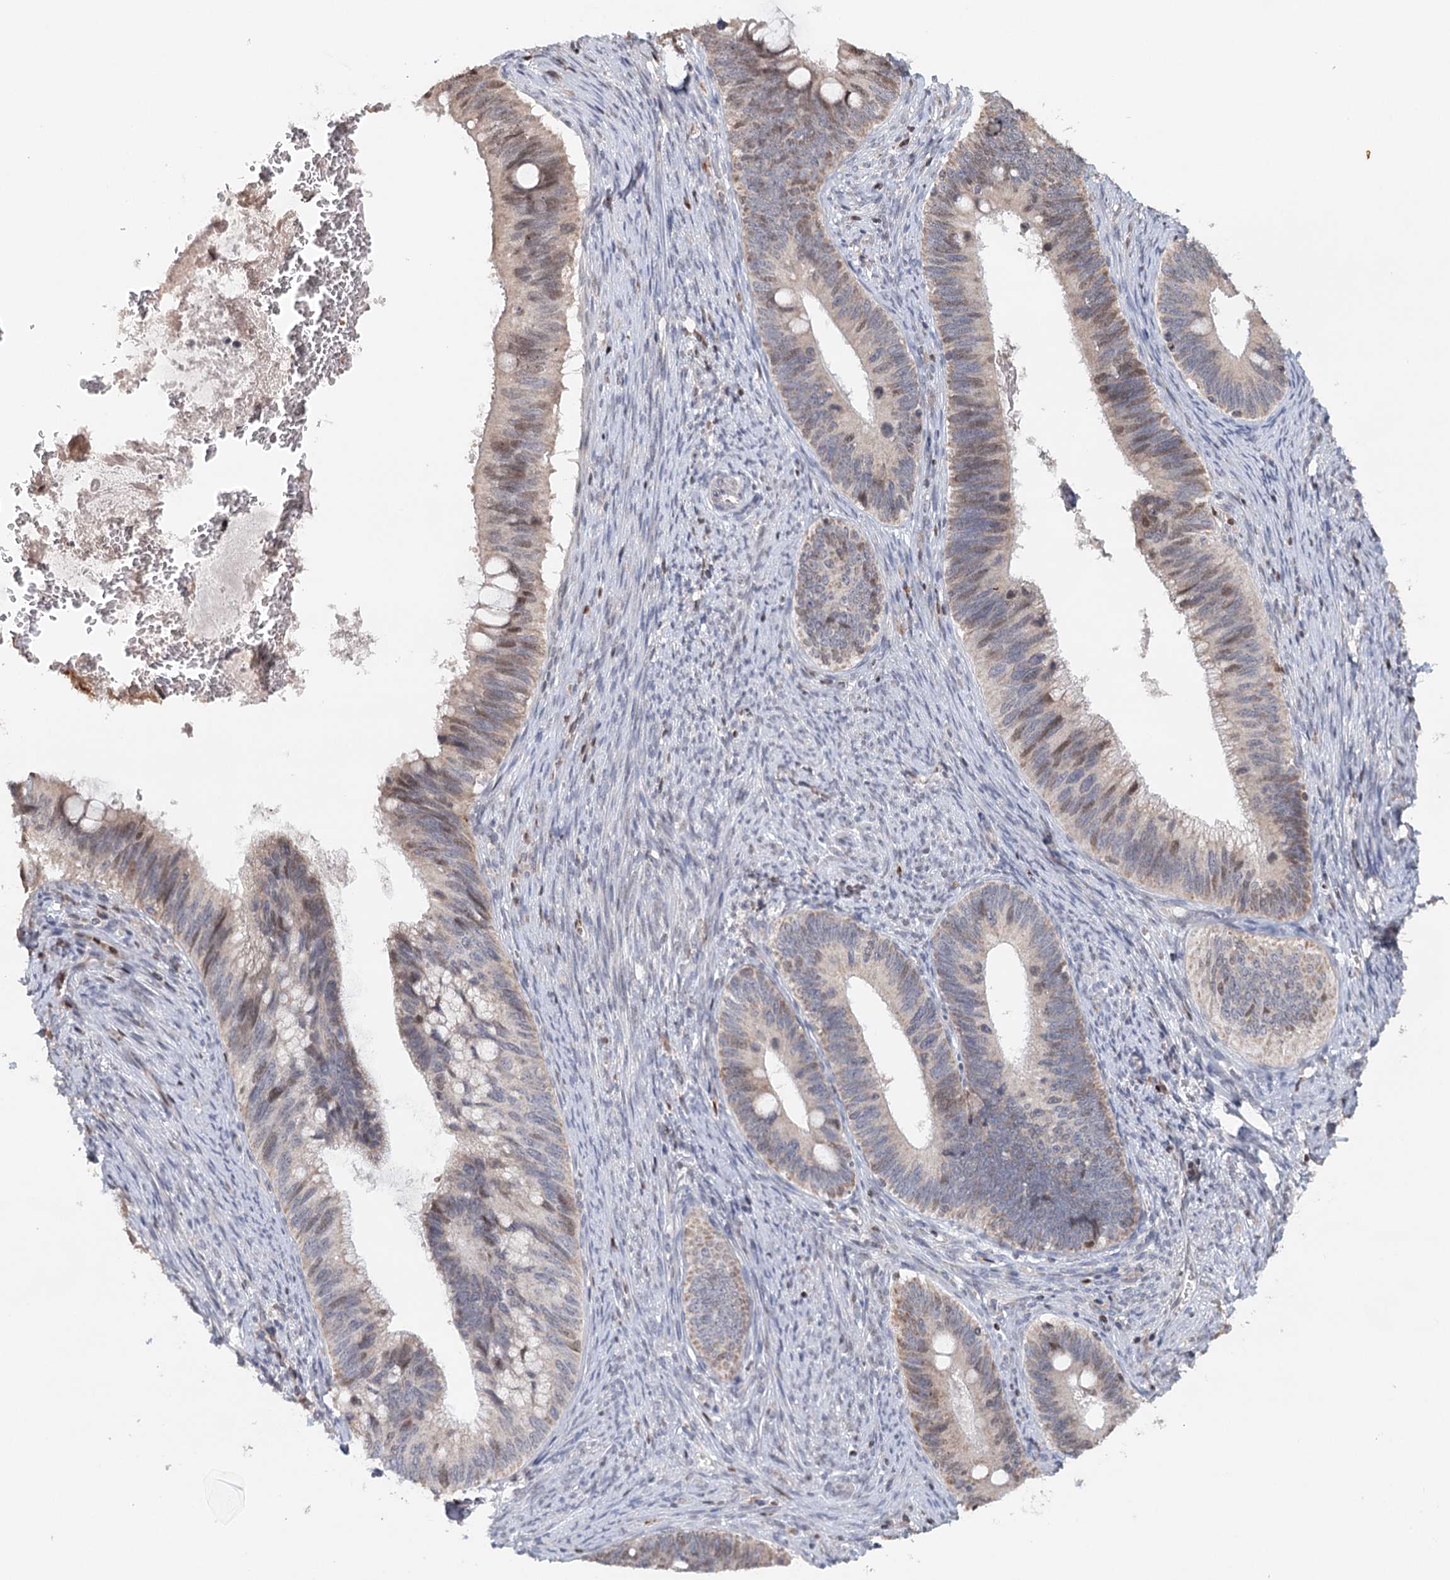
{"staining": {"intensity": "weak", "quantity": "<25%", "location": "cytoplasmic/membranous"}, "tissue": "cervical cancer", "cell_type": "Tumor cells", "image_type": "cancer", "snomed": [{"axis": "morphology", "description": "Adenocarcinoma, NOS"}, {"axis": "topography", "description": "Cervix"}], "caption": "The histopathology image reveals no significant positivity in tumor cells of adenocarcinoma (cervical).", "gene": "ICOS", "patient": {"sex": "female", "age": 42}}